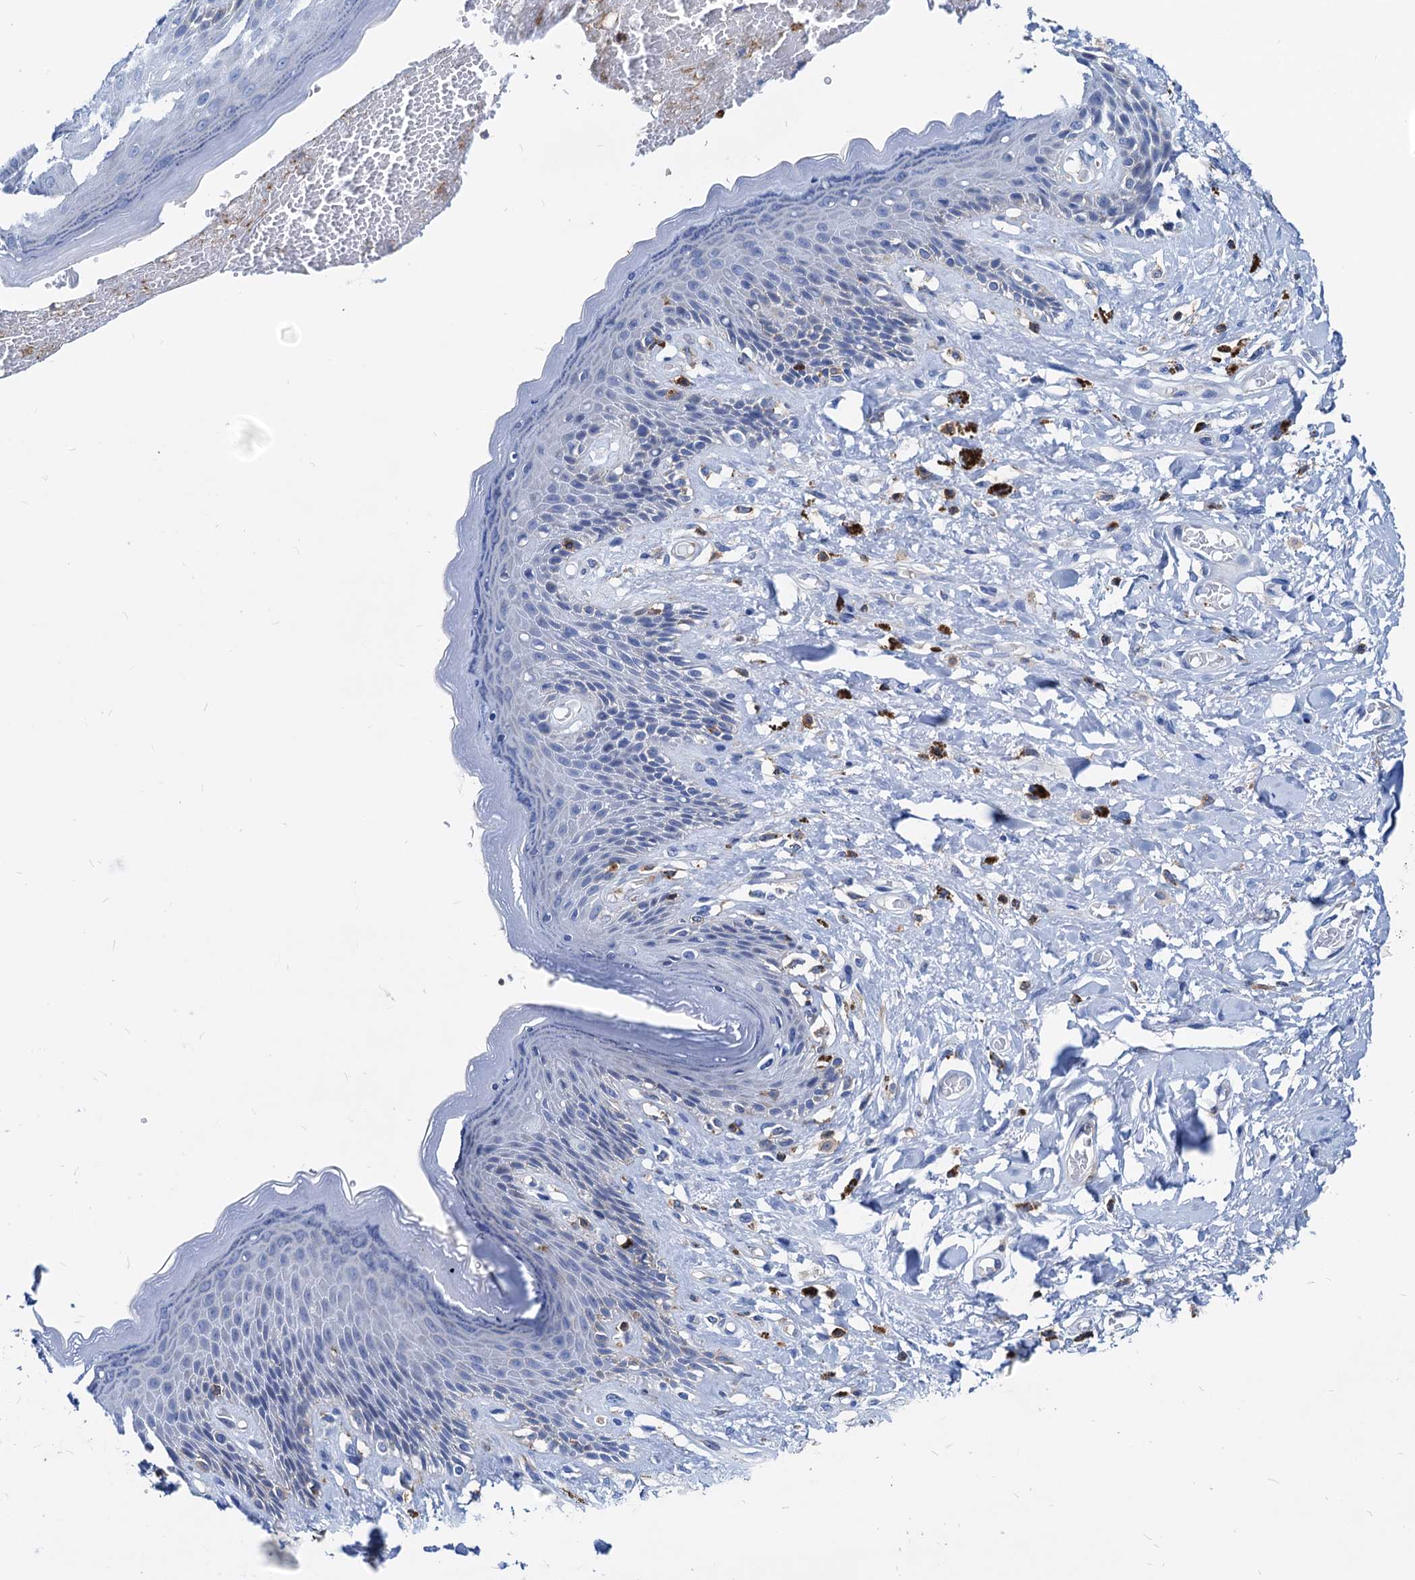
{"staining": {"intensity": "weak", "quantity": "<25%", "location": "cytoplasmic/membranous"}, "tissue": "skin", "cell_type": "Epidermal cells", "image_type": "normal", "snomed": [{"axis": "morphology", "description": "Normal tissue, NOS"}, {"axis": "topography", "description": "Anal"}], "caption": "IHC photomicrograph of normal skin: human skin stained with DAB (3,3'-diaminobenzidine) demonstrates no significant protein staining in epidermal cells. Nuclei are stained in blue.", "gene": "LCP2", "patient": {"sex": "female", "age": 78}}